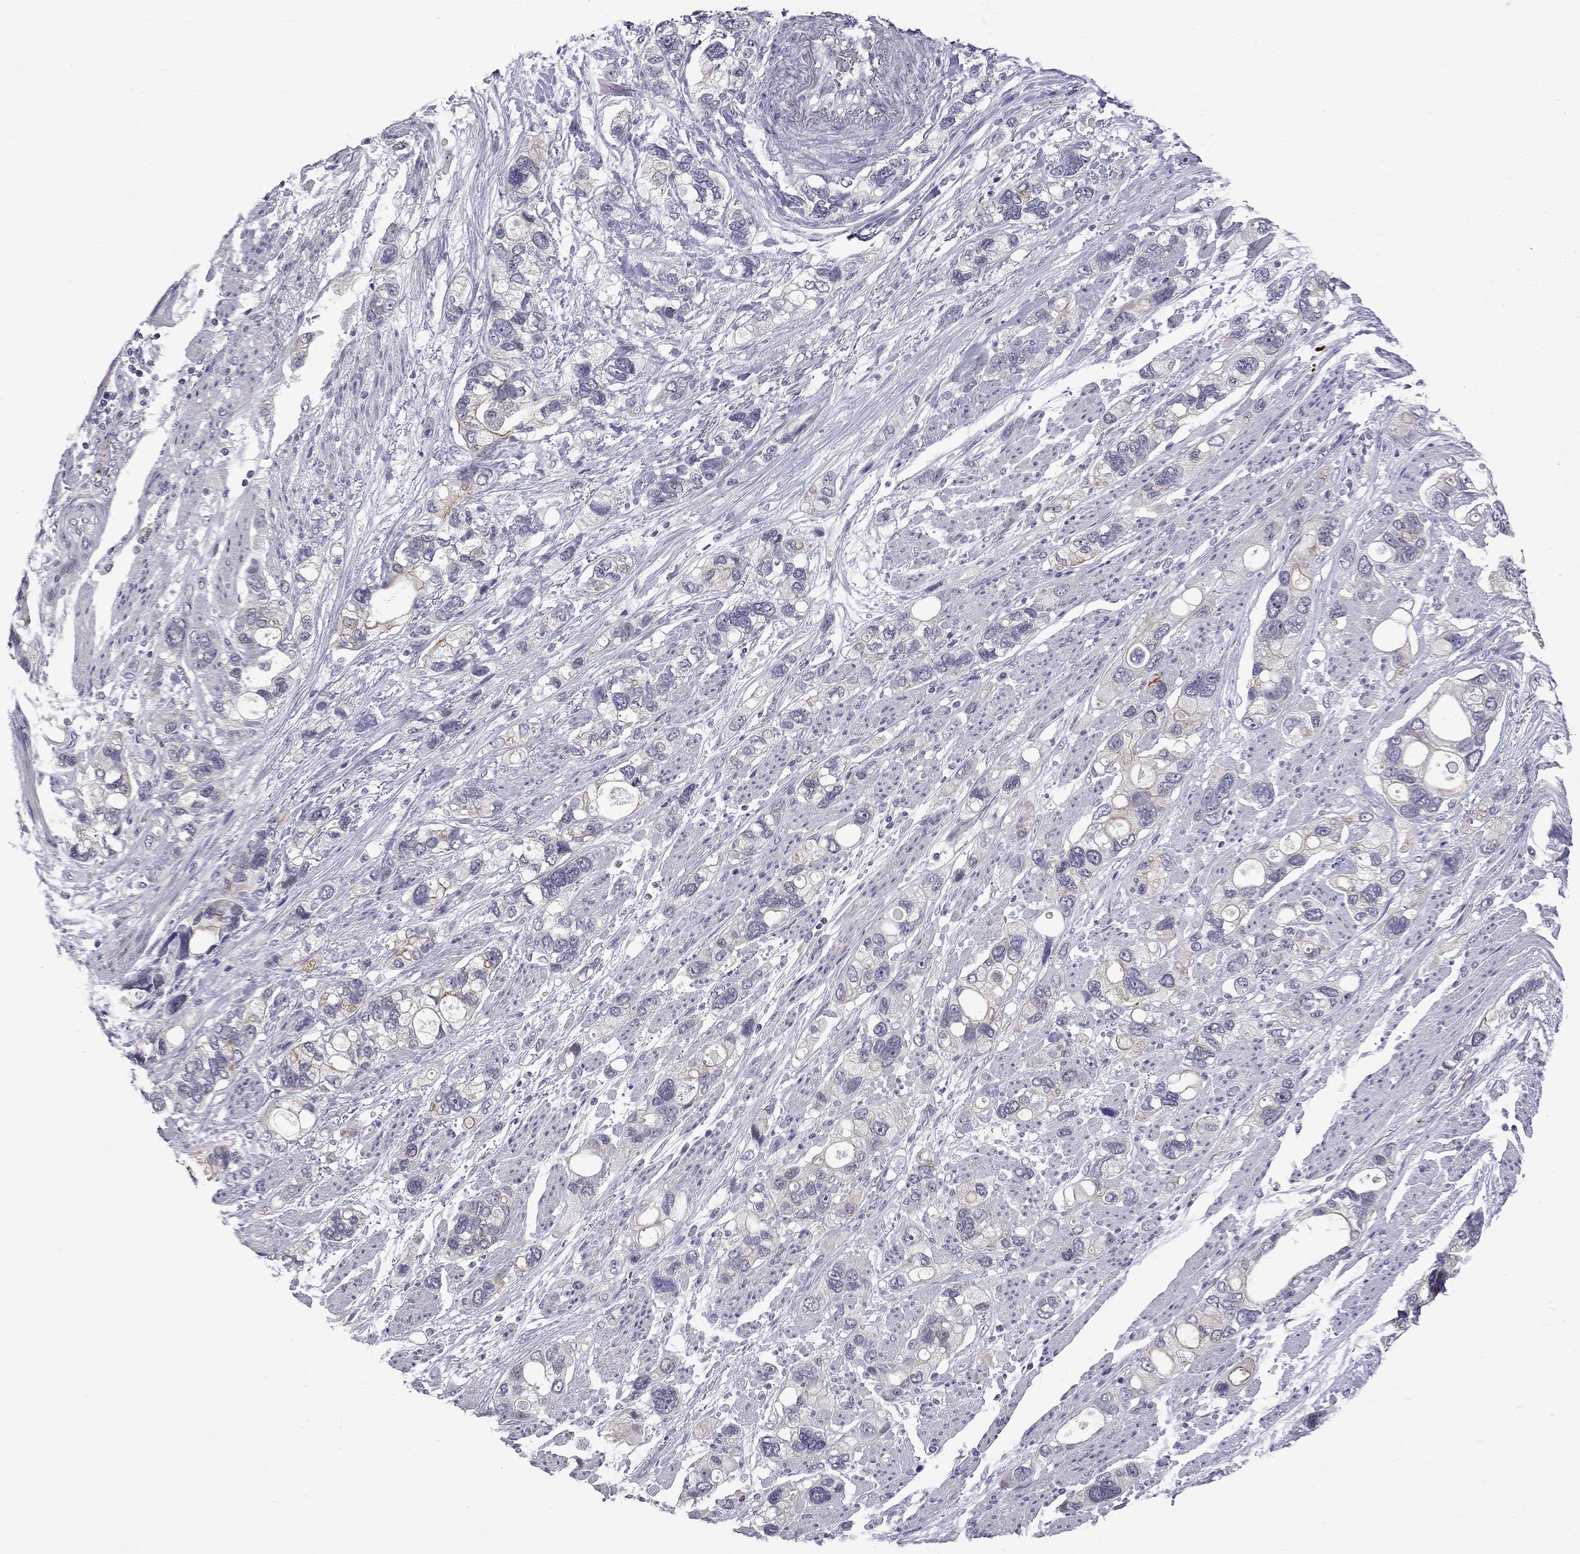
{"staining": {"intensity": "negative", "quantity": "none", "location": "none"}, "tissue": "stomach cancer", "cell_type": "Tumor cells", "image_type": "cancer", "snomed": [{"axis": "morphology", "description": "Adenocarcinoma, NOS"}, {"axis": "topography", "description": "Stomach, upper"}], "caption": "Immunohistochemistry photomicrograph of neoplastic tissue: adenocarcinoma (stomach) stained with DAB (3,3'-diaminobenzidine) demonstrates no significant protein staining in tumor cells. Brightfield microscopy of IHC stained with DAB (brown) and hematoxylin (blue), captured at high magnification.", "gene": "RTL9", "patient": {"sex": "female", "age": 81}}